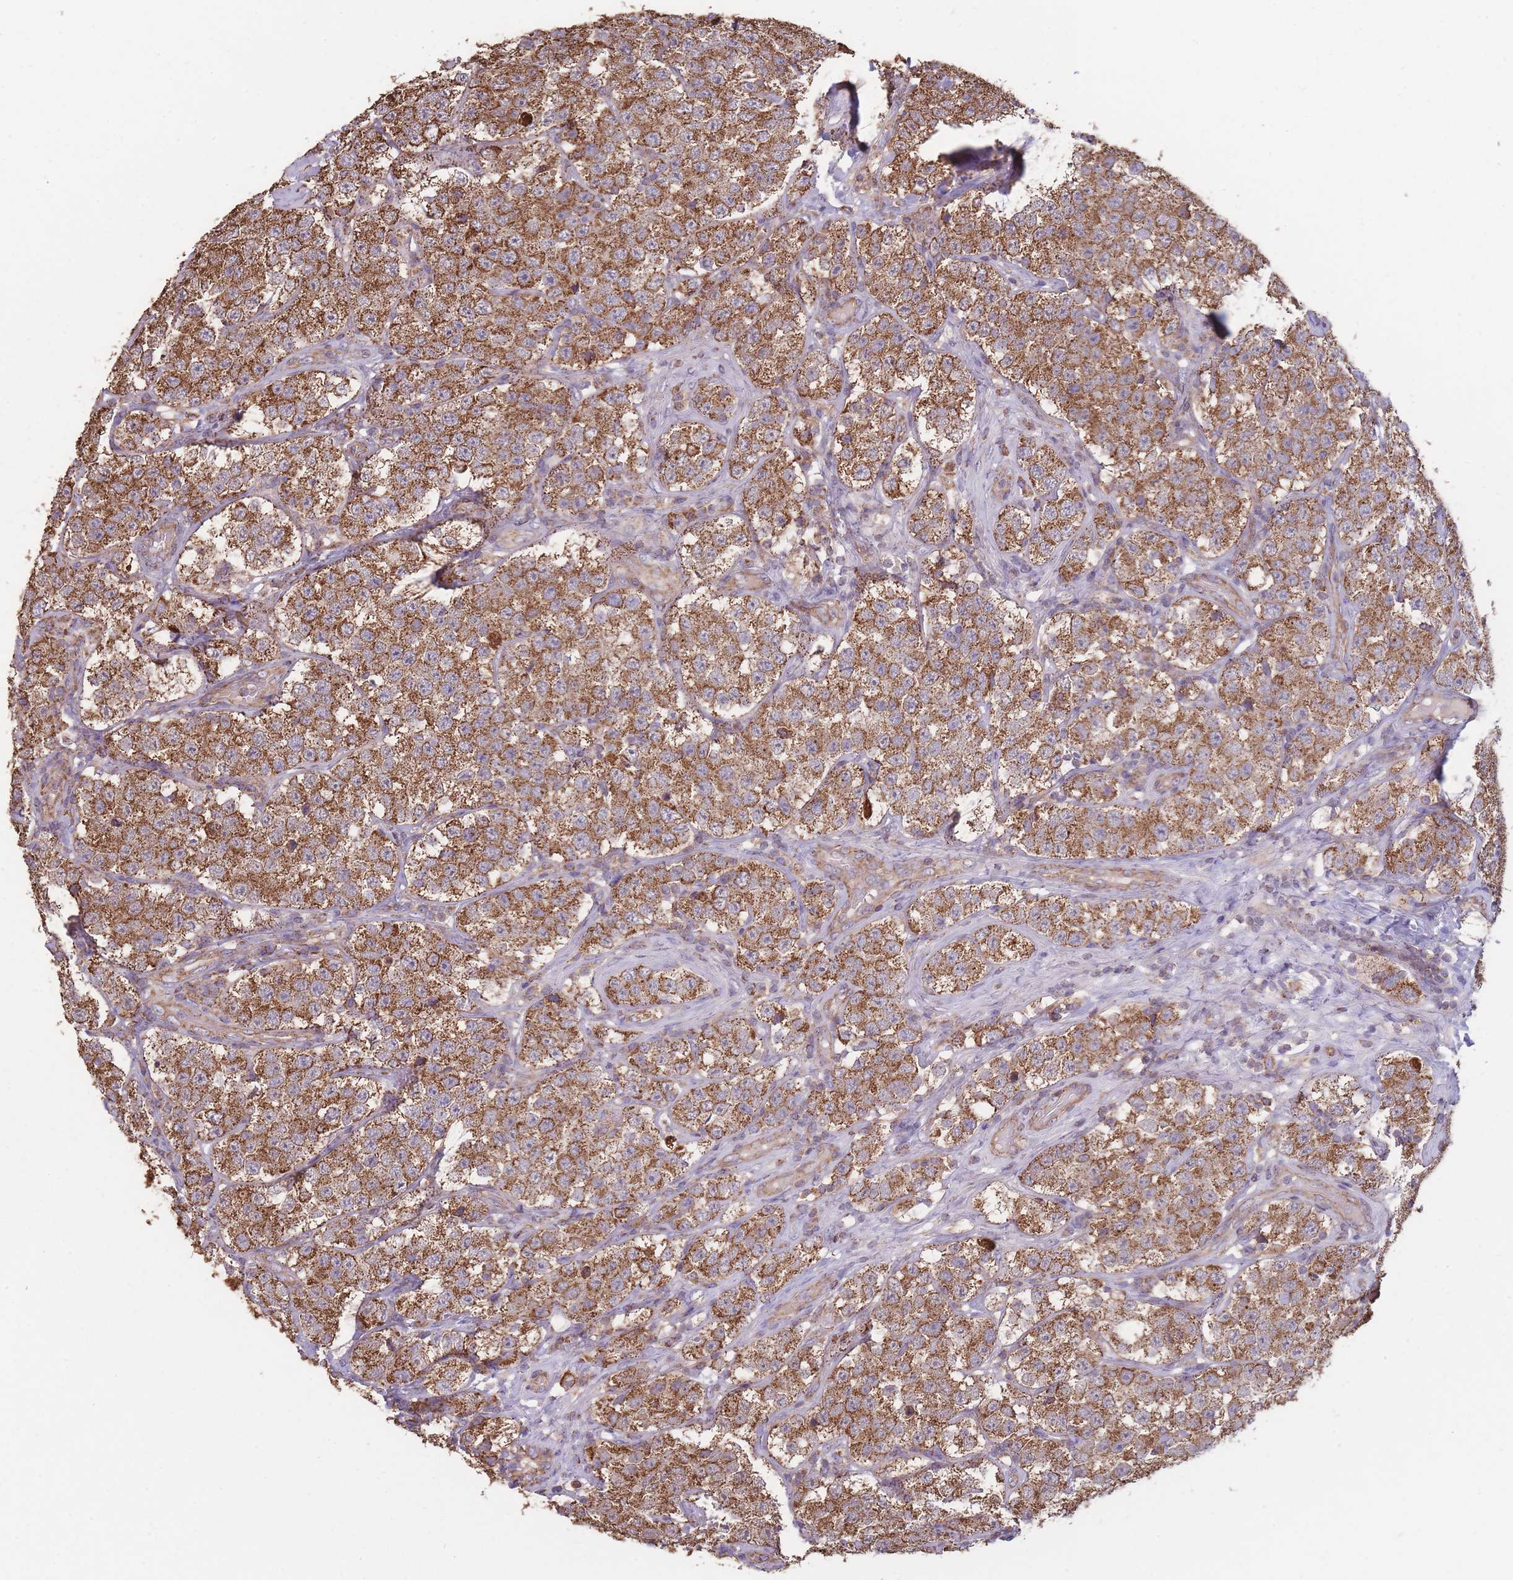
{"staining": {"intensity": "strong", "quantity": ">75%", "location": "cytoplasmic/membranous"}, "tissue": "testis cancer", "cell_type": "Tumor cells", "image_type": "cancer", "snomed": [{"axis": "morphology", "description": "Seminoma, NOS"}, {"axis": "topography", "description": "Testis"}], "caption": "Immunohistochemistry photomicrograph of testis cancer (seminoma) stained for a protein (brown), which shows high levels of strong cytoplasmic/membranous staining in about >75% of tumor cells.", "gene": "KIF16B", "patient": {"sex": "male", "age": 34}}